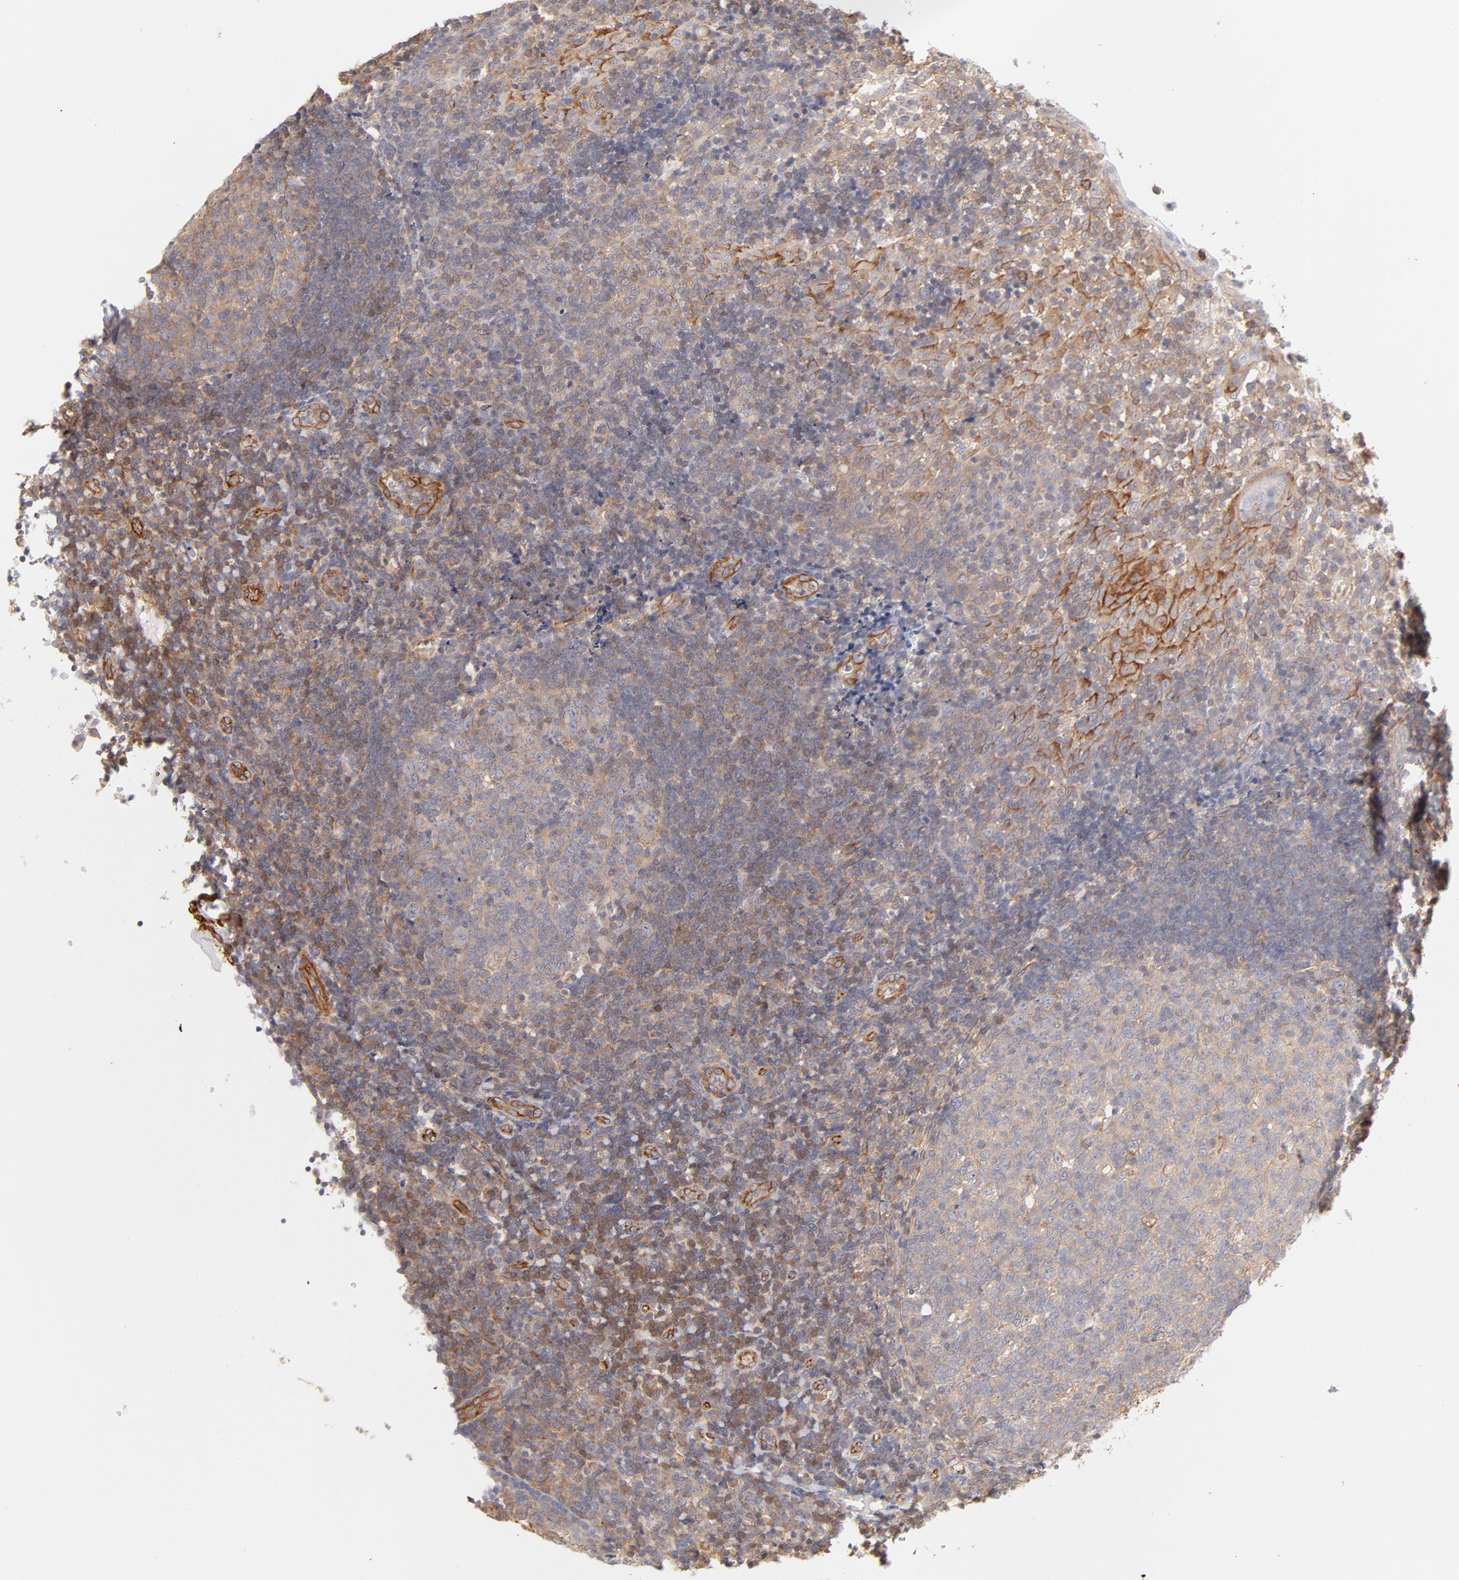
{"staining": {"intensity": "negative", "quantity": "none", "location": "none"}, "tissue": "tonsil", "cell_type": "Germinal center cells", "image_type": "normal", "snomed": [{"axis": "morphology", "description": "Normal tissue, NOS"}, {"axis": "topography", "description": "Tonsil"}], "caption": "Histopathology image shows no significant protein staining in germinal center cells of benign tonsil.", "gene": "LDLRAP1", "patient": {"sex": "female", "age": 40}}